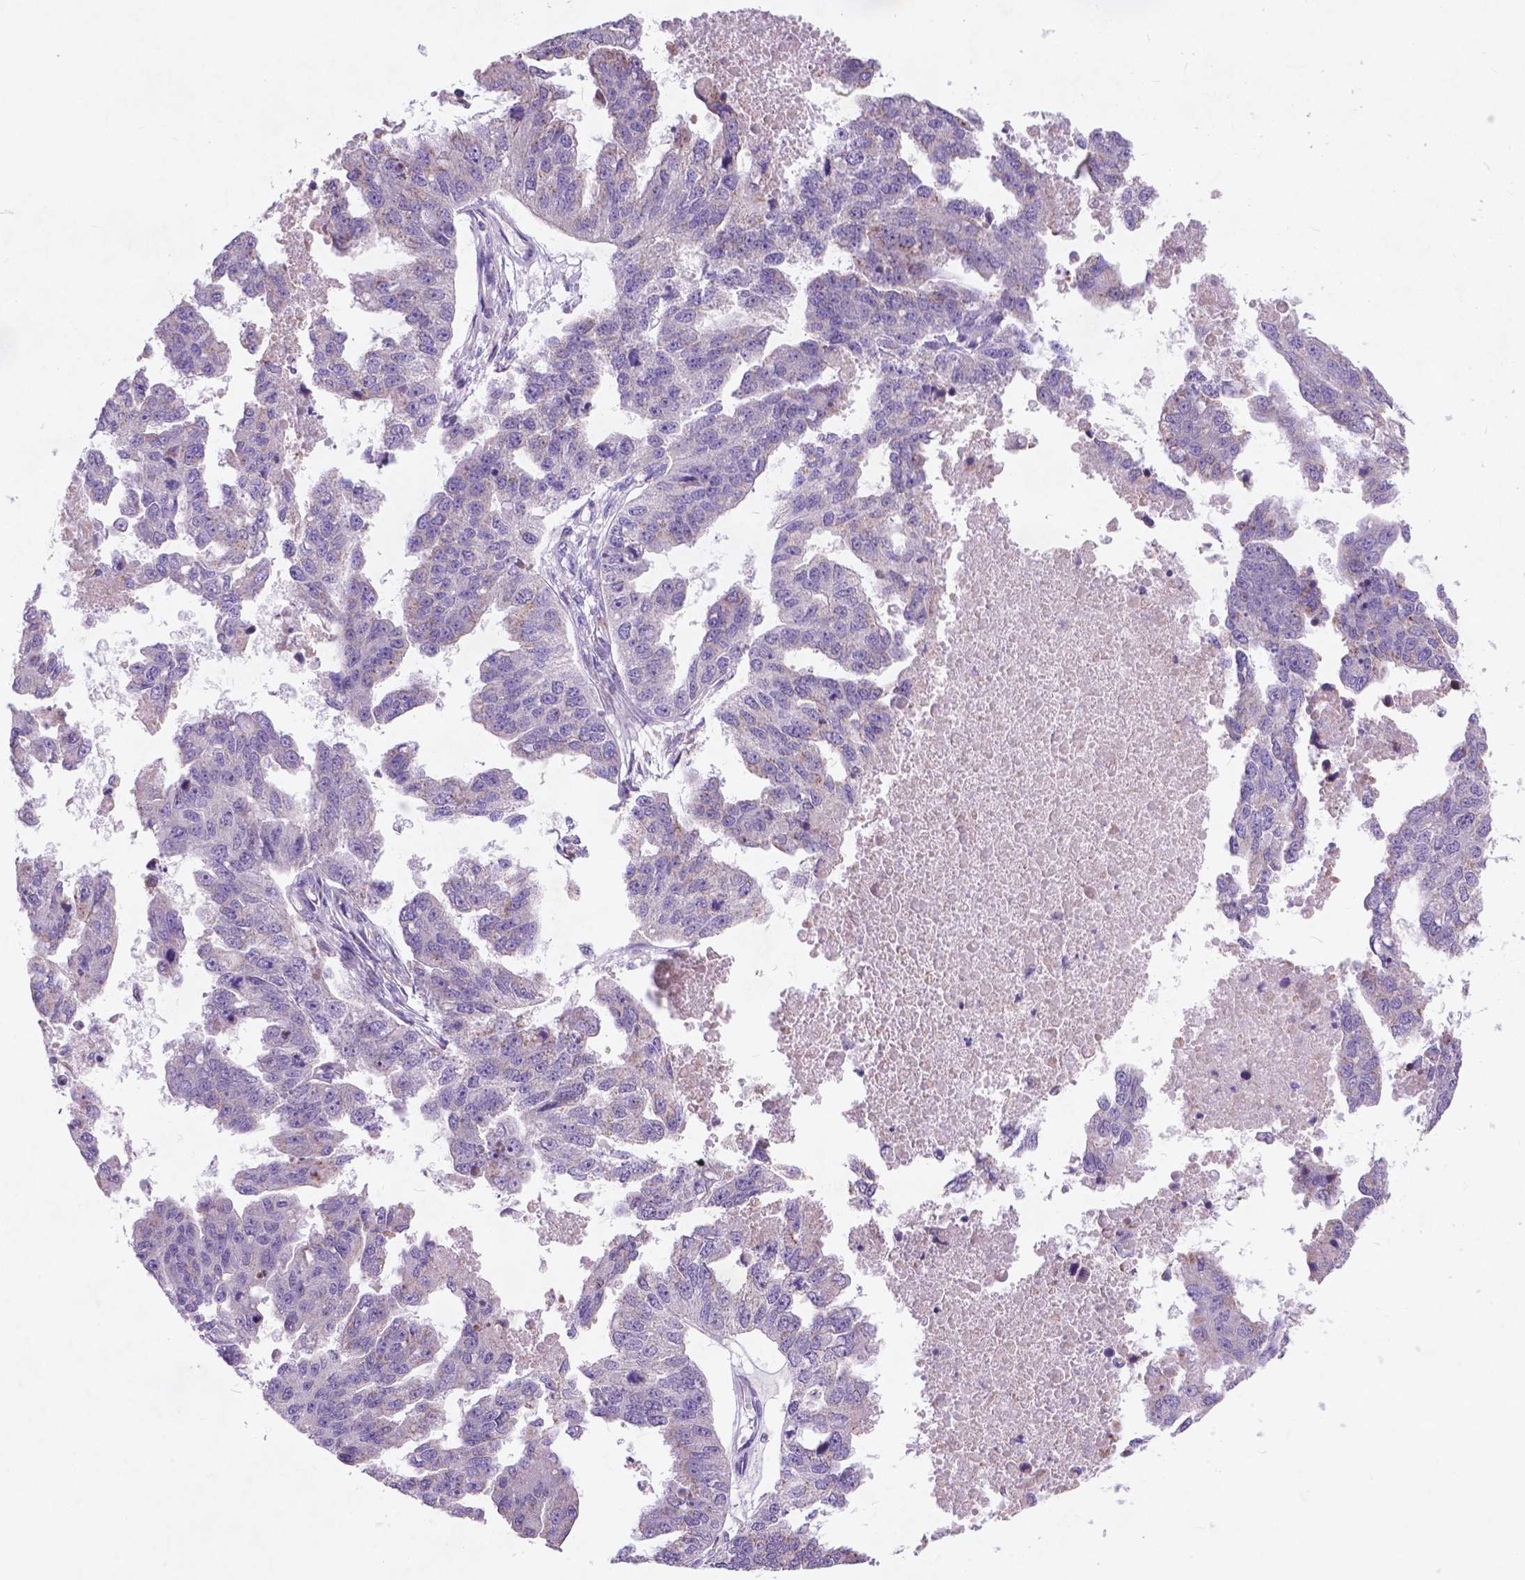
{"staining": {"intensity": "negative", "quantity": "none", "location": "none"}, "tissue": "ovarian cancer", "cell_type": "Tumor cells", "image_type": "cancer", "snomed": [{"axis": "morphology", "description": "Cystadenocarcinoma, serous, NOS"}, {"axis": "topography", "description": "Ovary"}], "caption": "This is a micrograph of IHC staining of ovarian serous cystadenocarcinoma, which shows no expression in tumor cells.", "gene": "ATG4D", "patient": {"sex": "female", "age": 58}}